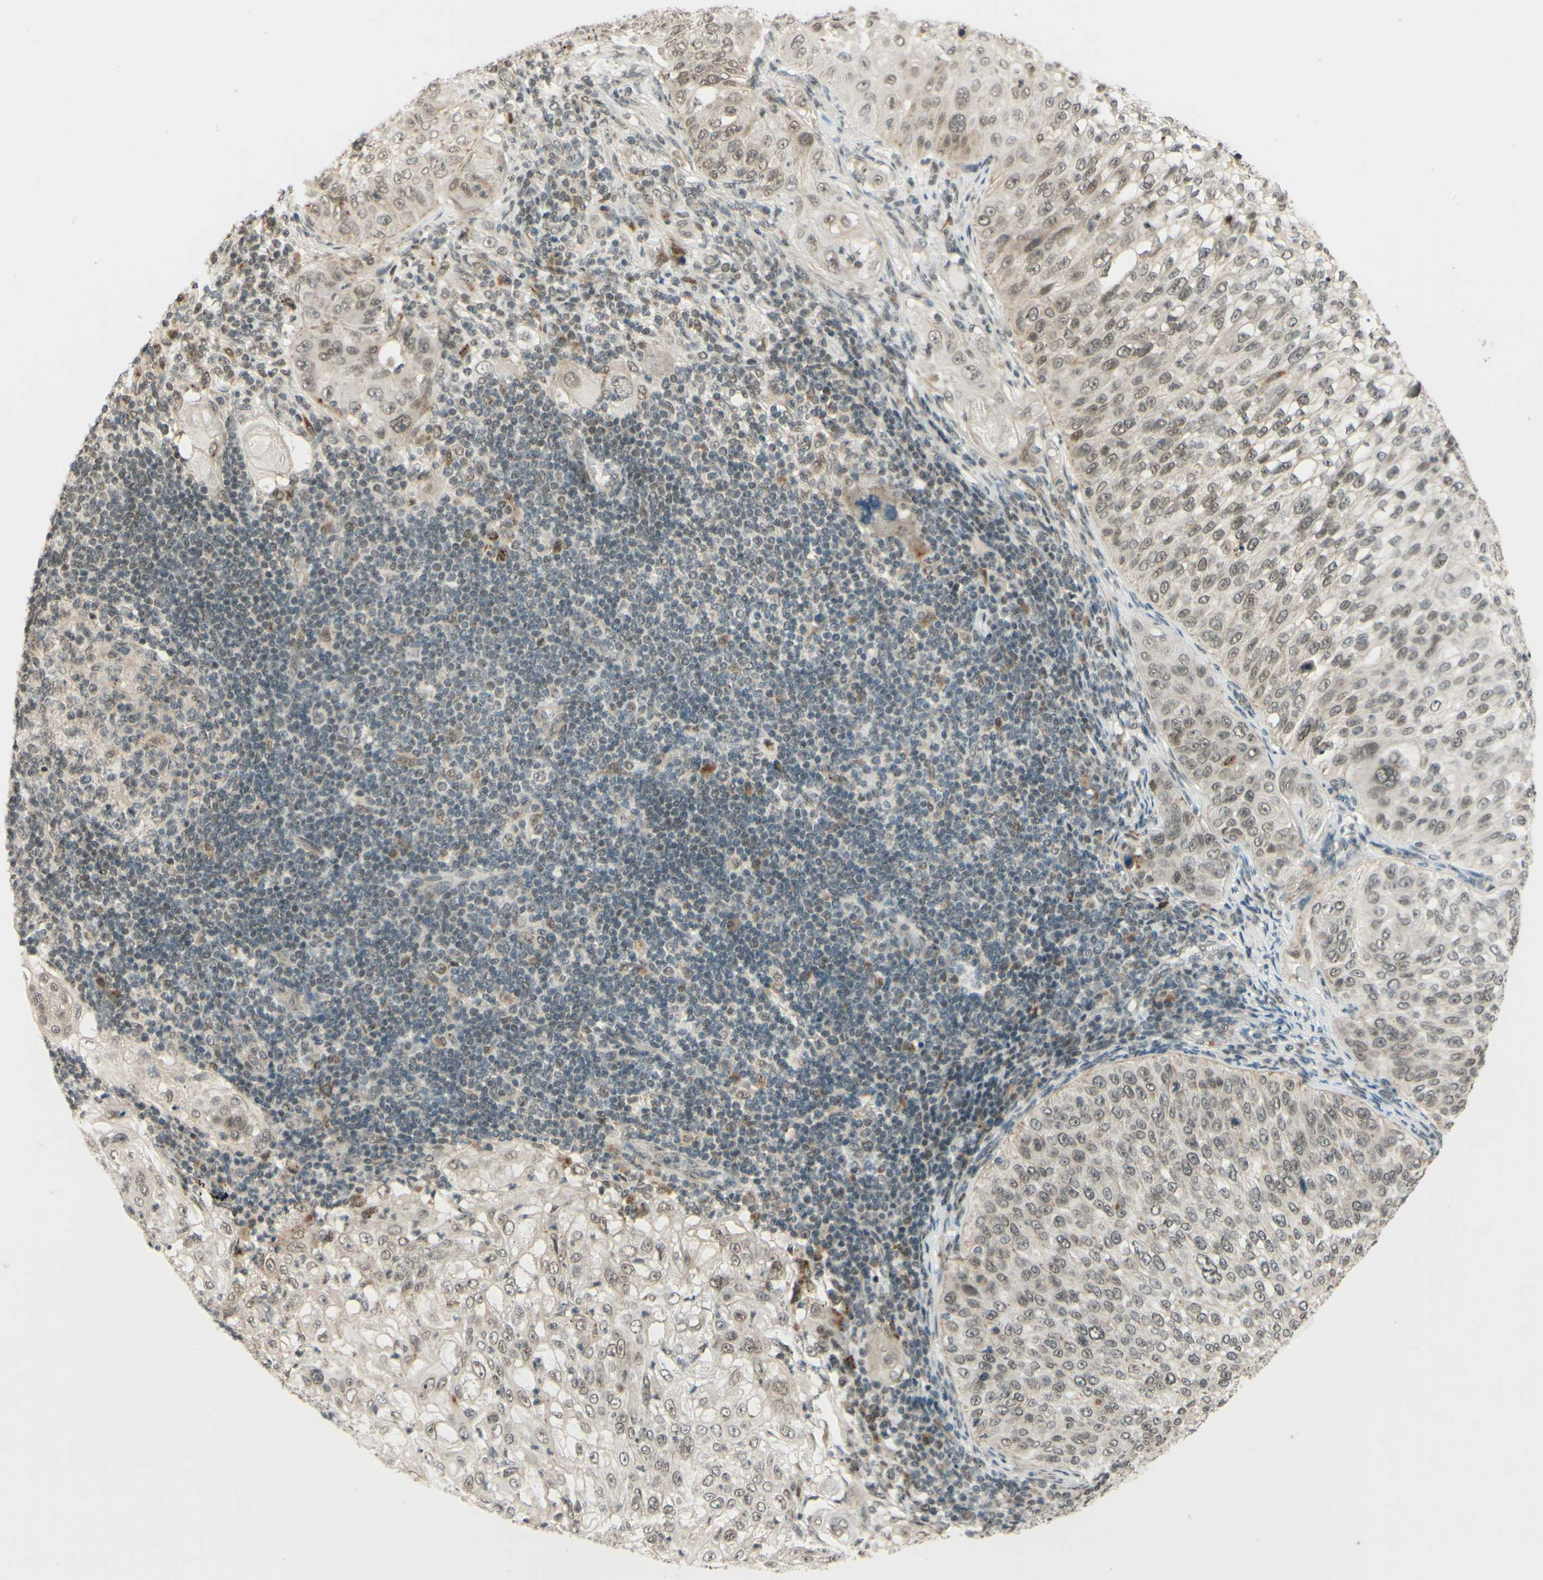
{"staining": {"intensity": "weak", "quantity": "25%-75%", "location": "nuclear"}, "tissue": "lung cancer", "cell_type": "Tumor cells", "image_type": "cancer", "snomed": [{"axis": "morphology", "description": "Inflammation, NOS"}, {"axis": "morphology", "description": "Squamous cell carcinoma, NOS"}, {"axis": "topography", "description": "Lymph node"}, {"axis": "topography", "description": "Soft tissue"}, {"axis": "topography", "description": "Lung"}], "caption": "A high-resolution micrograph shows immunohistochemistry staining of squamous cell carcinoma (lung), which exhibits weak nuclear expression in approximately 25%-75% of tumor cells.", "gene": "SMARCB1", "patient": {"sex": "male", "age": 66}}